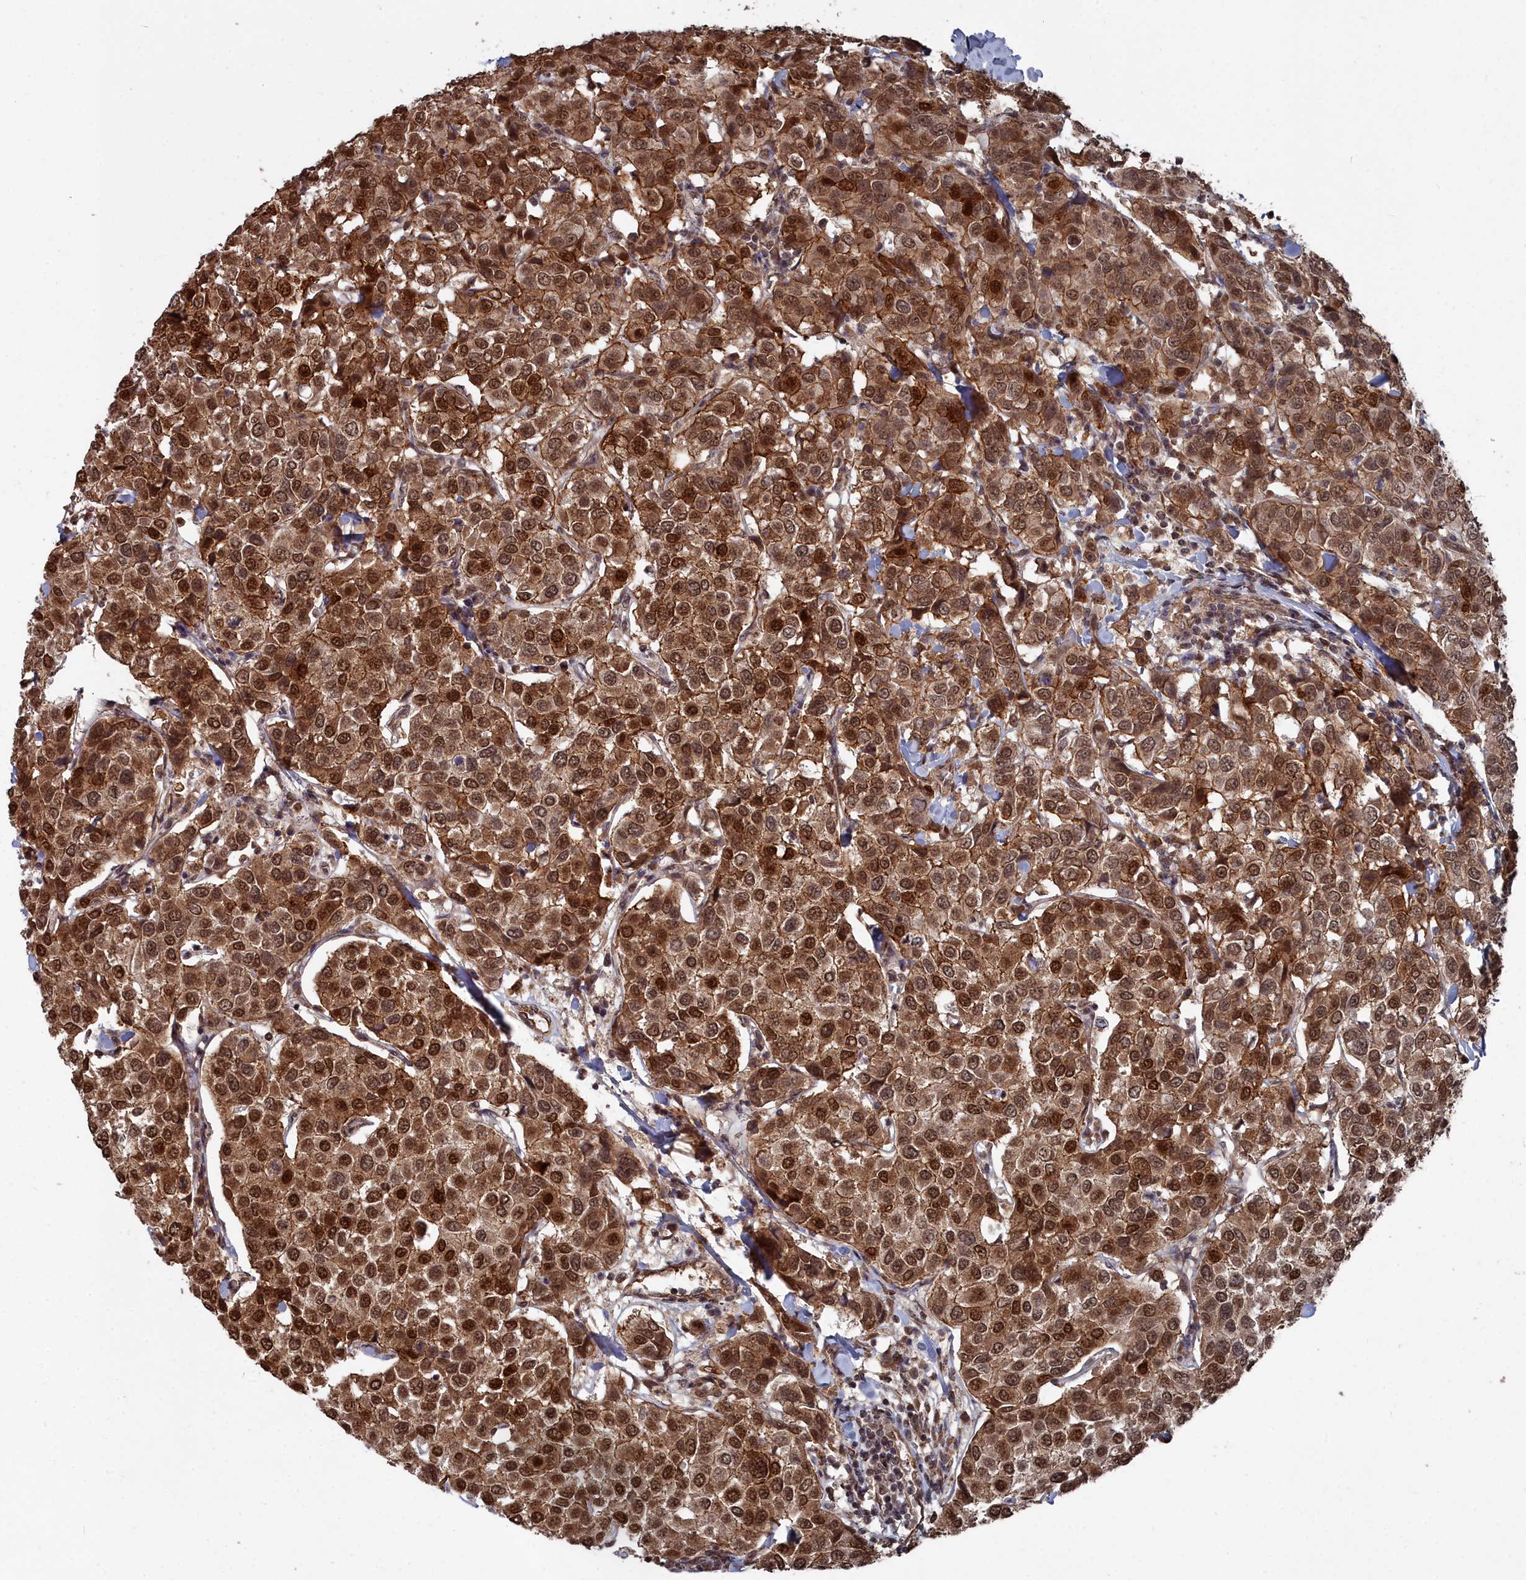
{"staining": {"intensity": "strong", "quantity": ">75%", "location": "cytoplasmic/membranous,nuclear"}, "tissue": "breast cancer", "cell_type": "Tumor cells", "image_type": "cancer", "snomed": [{"axis": "morphology", "description": "Duct carcinoma"}, {"axis": "topography", "description": "Breast"}], "caption": "IHC of human infiltrating ductal carcinoma (breast) reveals high levels of strong cytoplasmic/membranous and nuclear expression in approximately >75% of tumor cells. The staining was performed using DAB to visualize the protein expression in brown, while the nuclei were stained in blue with hematoxylin (Magnification: 20x).", "gene": "CCNP", "patient": {"sex": "female", "age": 55}}